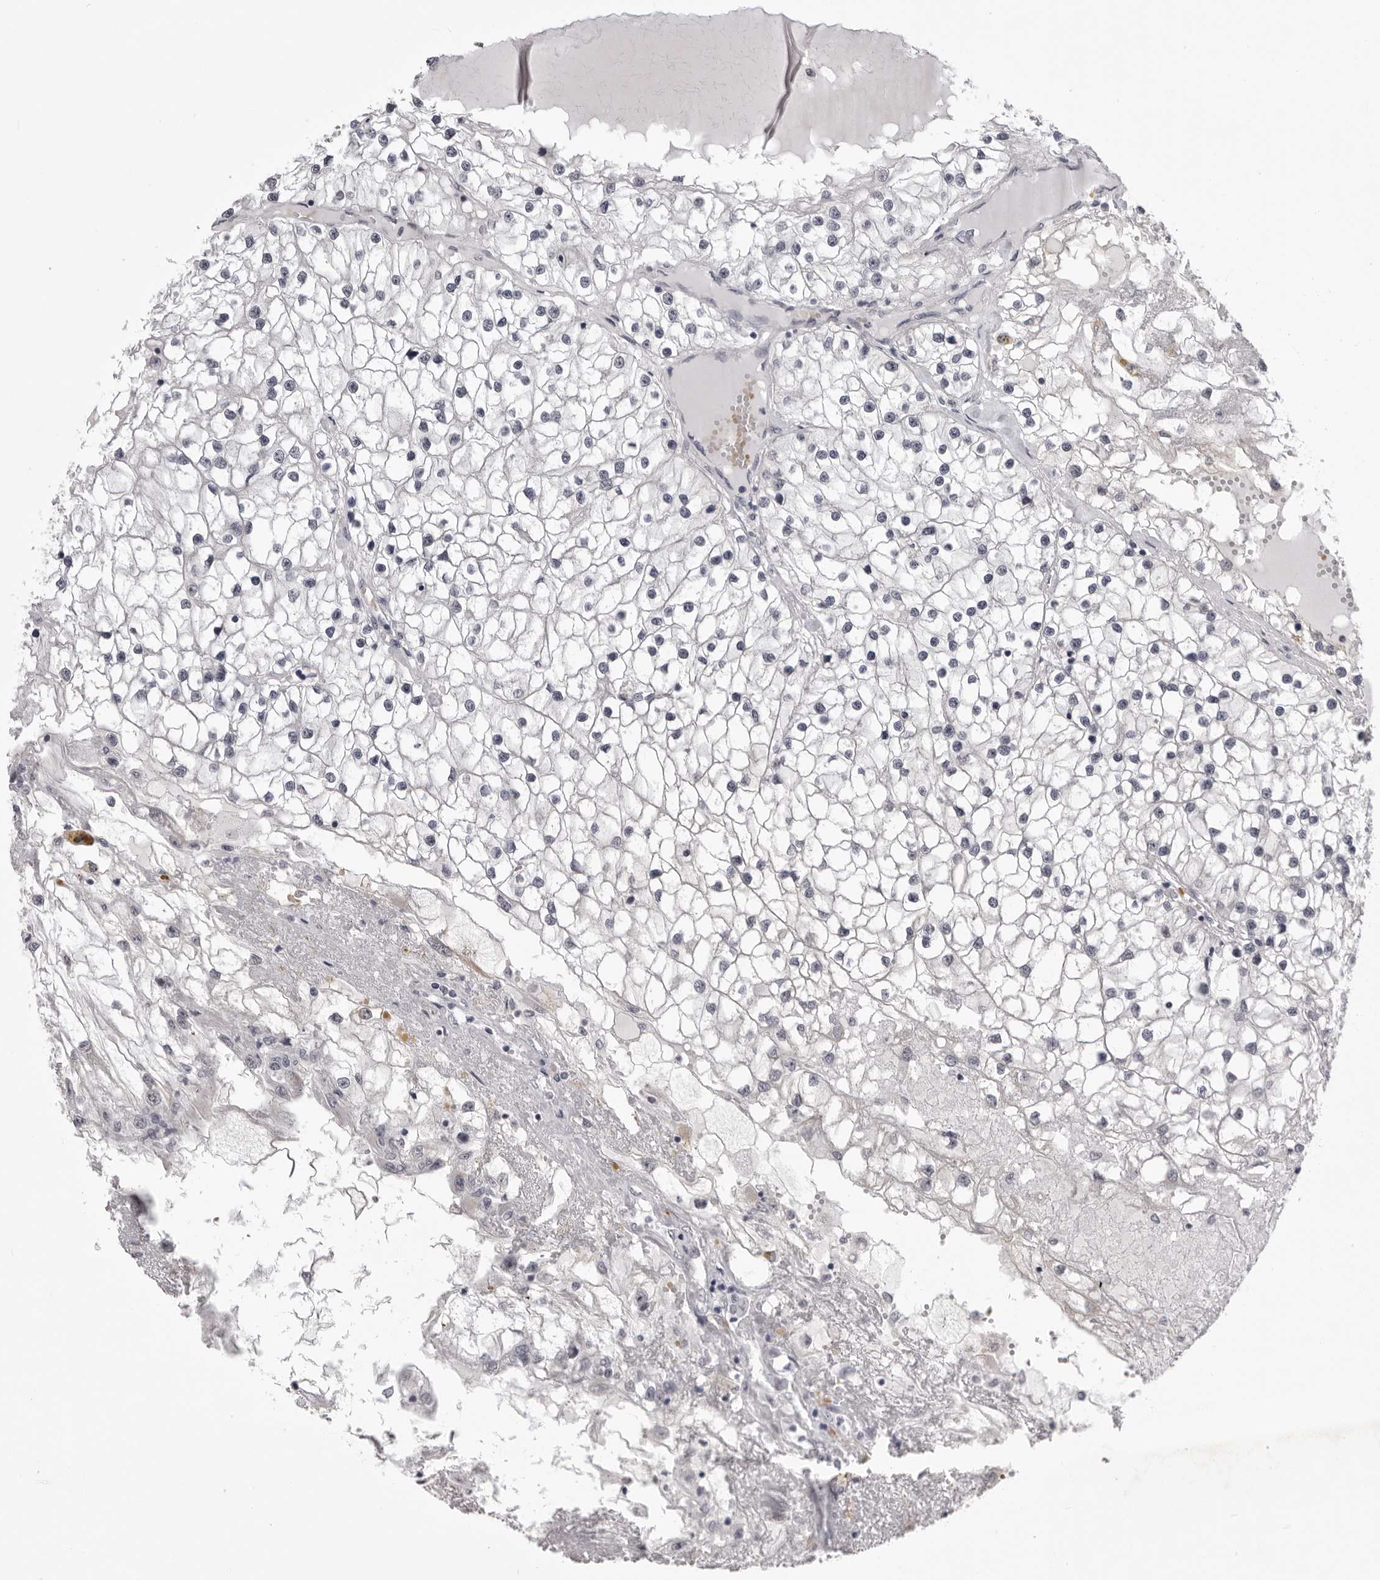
{"staining": {"intensity": "negative", "quantity": "none", "location": "none"}, "tissue": "renal cancer", "cell_type": "Tumor cells", "image_type": "cancer", "snomed": [{"axis": "morphology", "description": "Adenocarcinoma, NOS"}, {"axis": "topography", "description": "Kidney"}], "caption": "Protein analysis of renal adenocarcinoma reveals no significant expression in tumor cells. (IHC, brightfield microscopy, high magnification).", "gene": "EPHA10", "patient": {"sex": "male", "age": 68}}